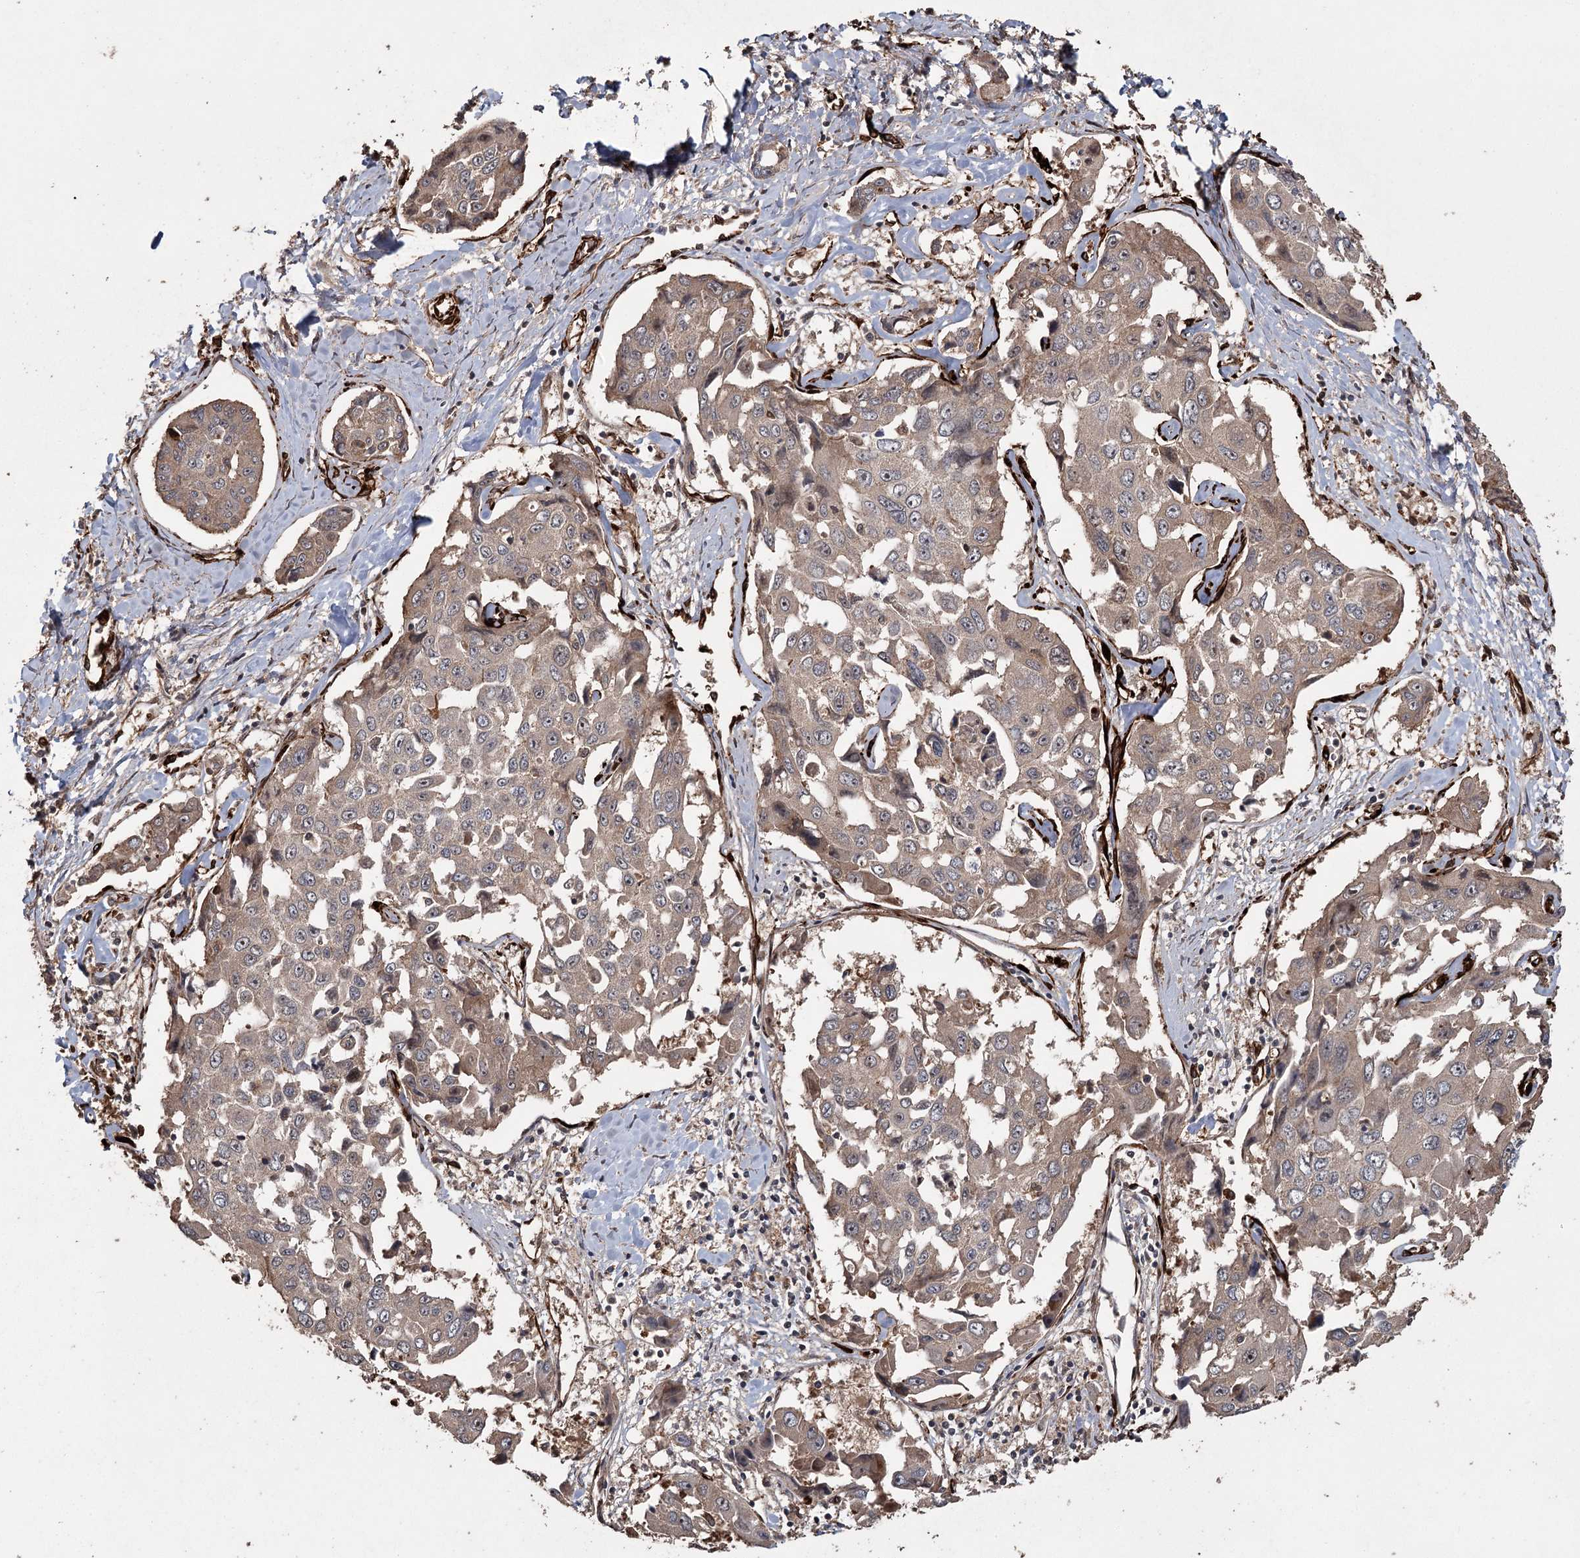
{"staining": {"intensity": "moderate", "quantity": "25%-75%", "location": "nuclear"}, "tissue": "liver cancer", "cell_type": "Tumor cells", "image_type": "cancer", "snomed": [{"axis": "morphology", "description": "Cholangiocarcinoma"}, {"axis": "topography", "description": "Liver"}], "caption": "Immunohistochemical staining of liver cancer (cholangiocarcinoma) displays medium levels of moderate nuclear protein expression in approximately 25%-75% of tumor cells. (DAB = brown stain, brightfield microscopy at high magnification).", "gene": "RPAP3", "patient": {"sex": "male", "age": 59}}